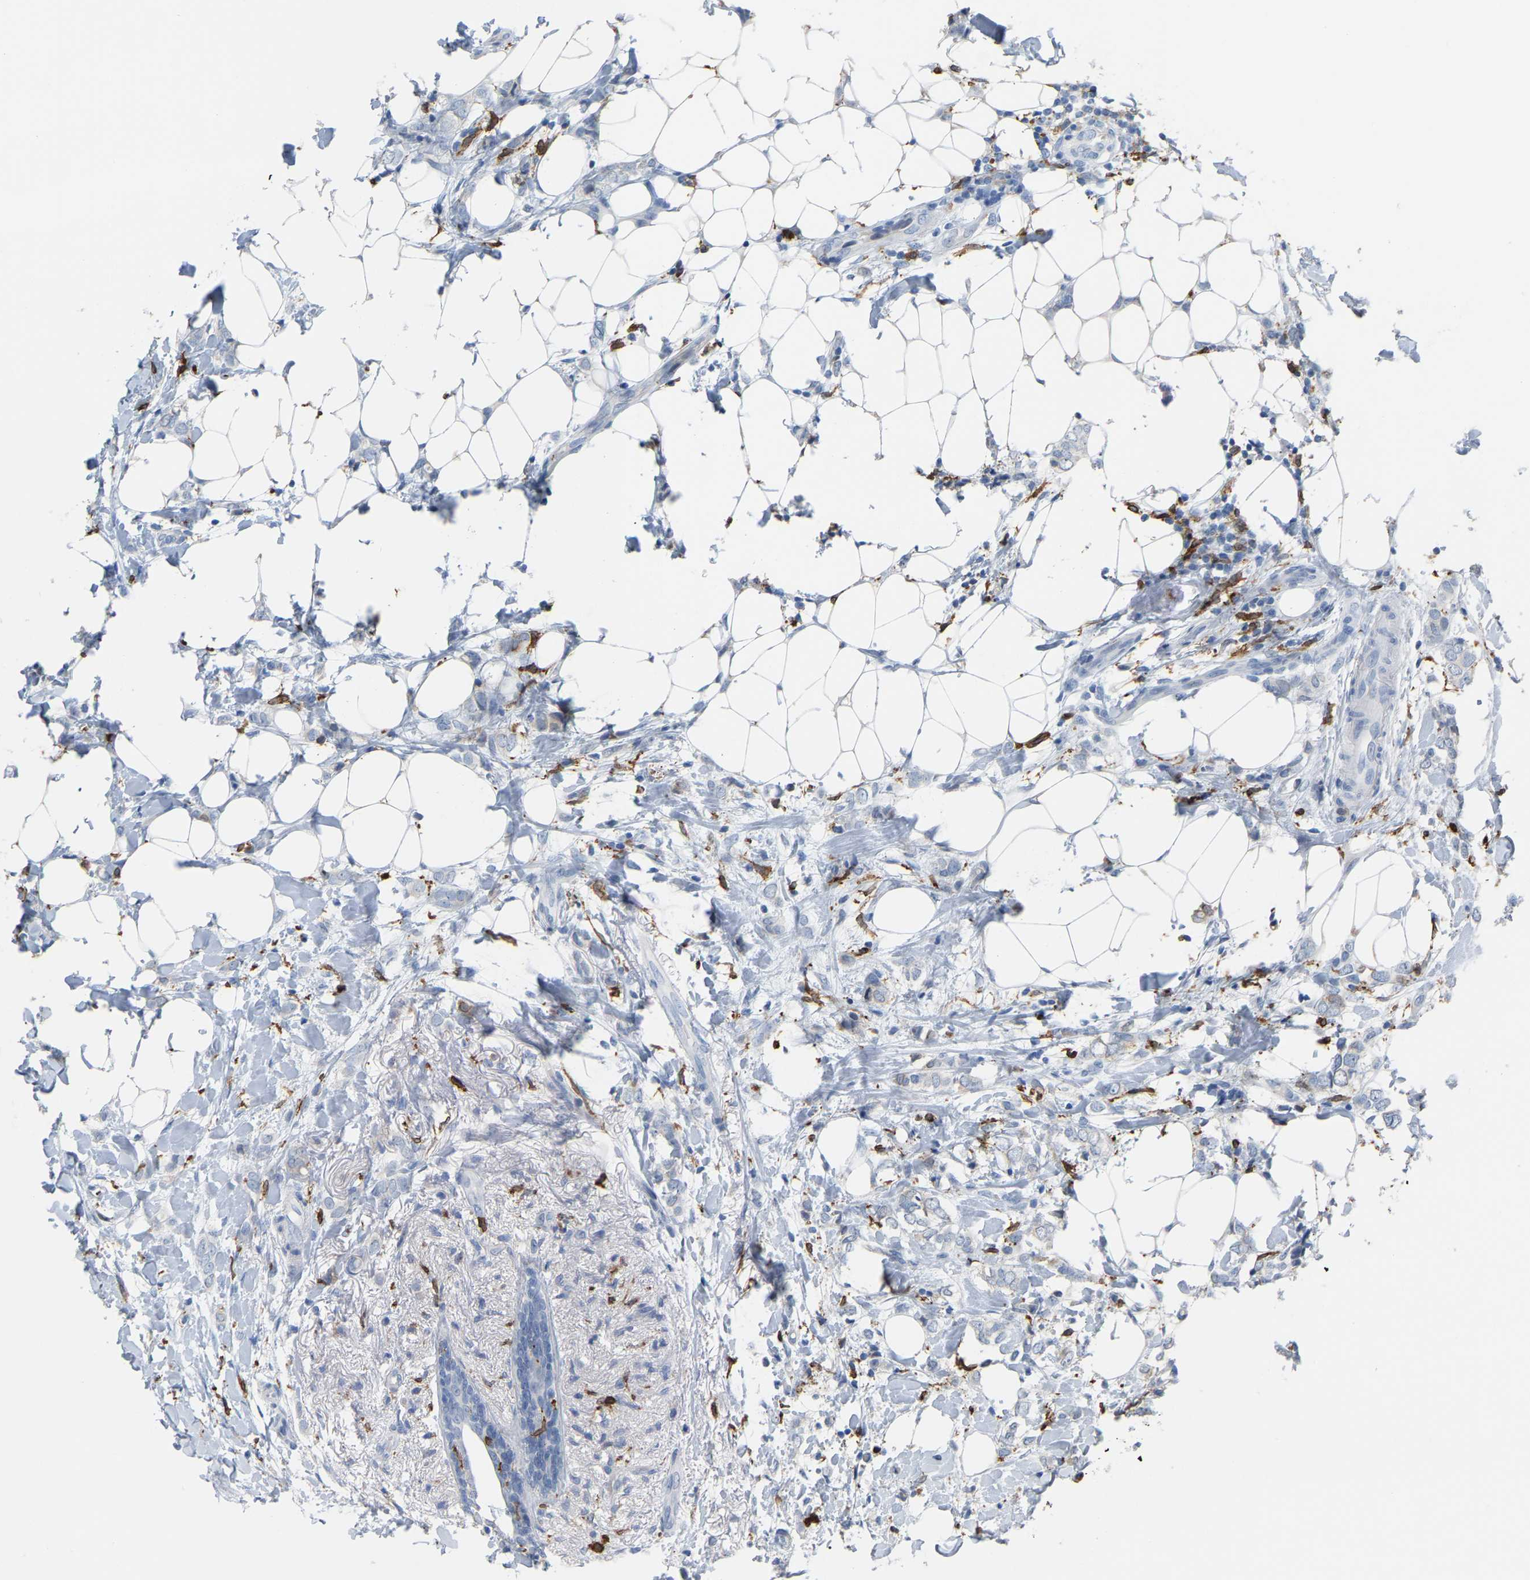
{"staining": {"intensity": "negative", "quantity": "none", "location": "none"}, "tissue": "breast cancer", "cell_type": "Tumor cells", "image_type": "cancer", "snomed": [{"axis": "morphology", "description": "Normal tissue, NOS"}, {"axis": "morphology", "description": "Lobular carcinoma"}, {"axis": "topography", "description": "Breast"}], "caption": "Immunohistochemistry image of neoplastic tissue: breast cancer (lobular carcinoma) stained with DAB reveals no significant protein staining in tumor cells.", "gene": "PTGS1", "patient": {"sex": "female", "age": 47}}